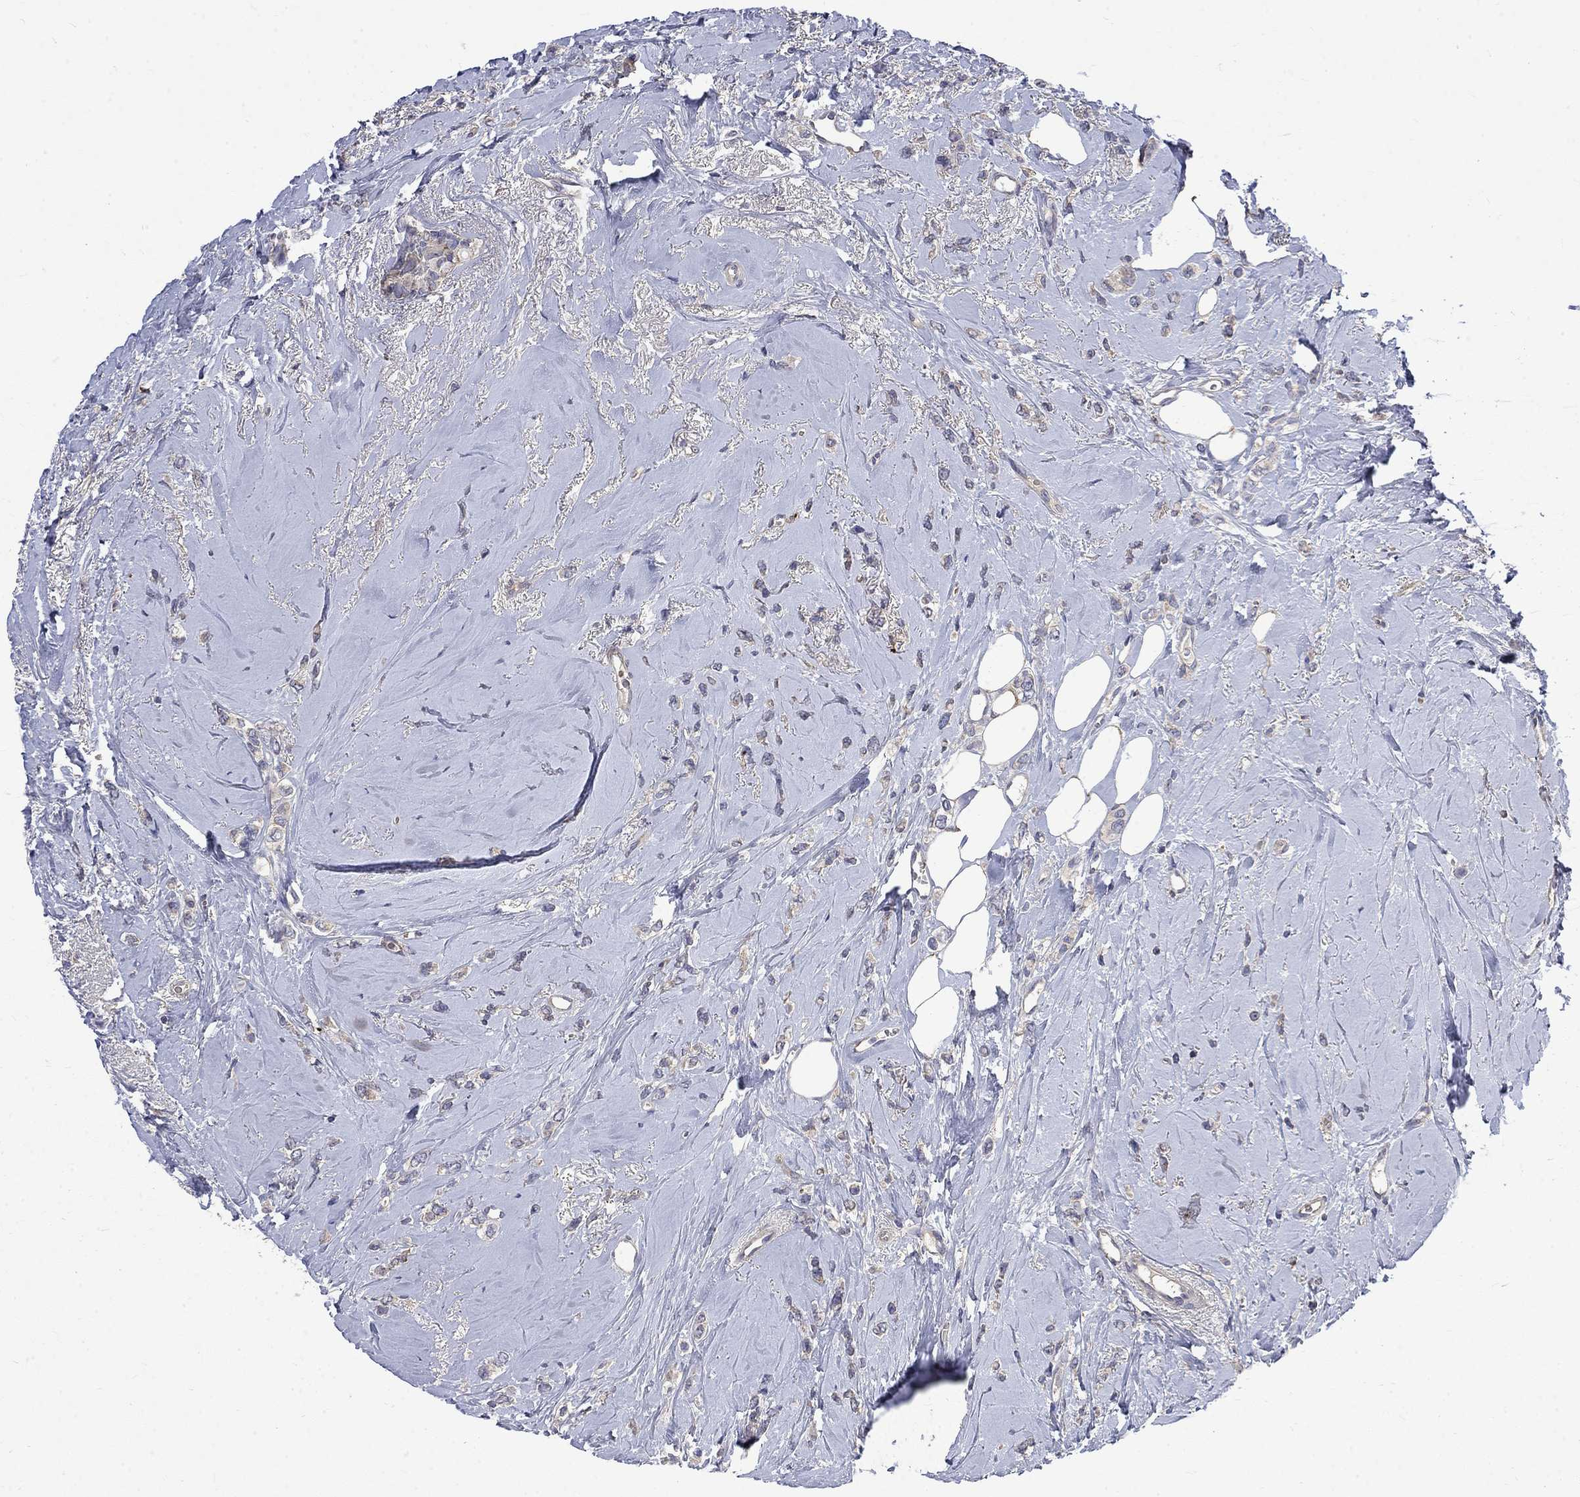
{"staining": {"intensity": "weak", "quantity": "25%-75%", "location": "cytoplasmic/membranous"}, "tissue": "breast cancer", "cell_type": "Tumor cells", "image_type": "cancer", "snomed": [{"axis": "morphology", "description": "Lobular carcinoma"}, {"axis": "topography", "description": "Breast"}], "caption": "This micrograph displays breast lobular carcinoma stained with immunohistochemistry (IHC) to label a protein in brown. The cytoplasmic/membranous of tumor cells show weak positivity for the protein. Nuclei are counter-stained blue.", "gene": "HSPA12A", "patient": {"sex": "female", "age": 66}}